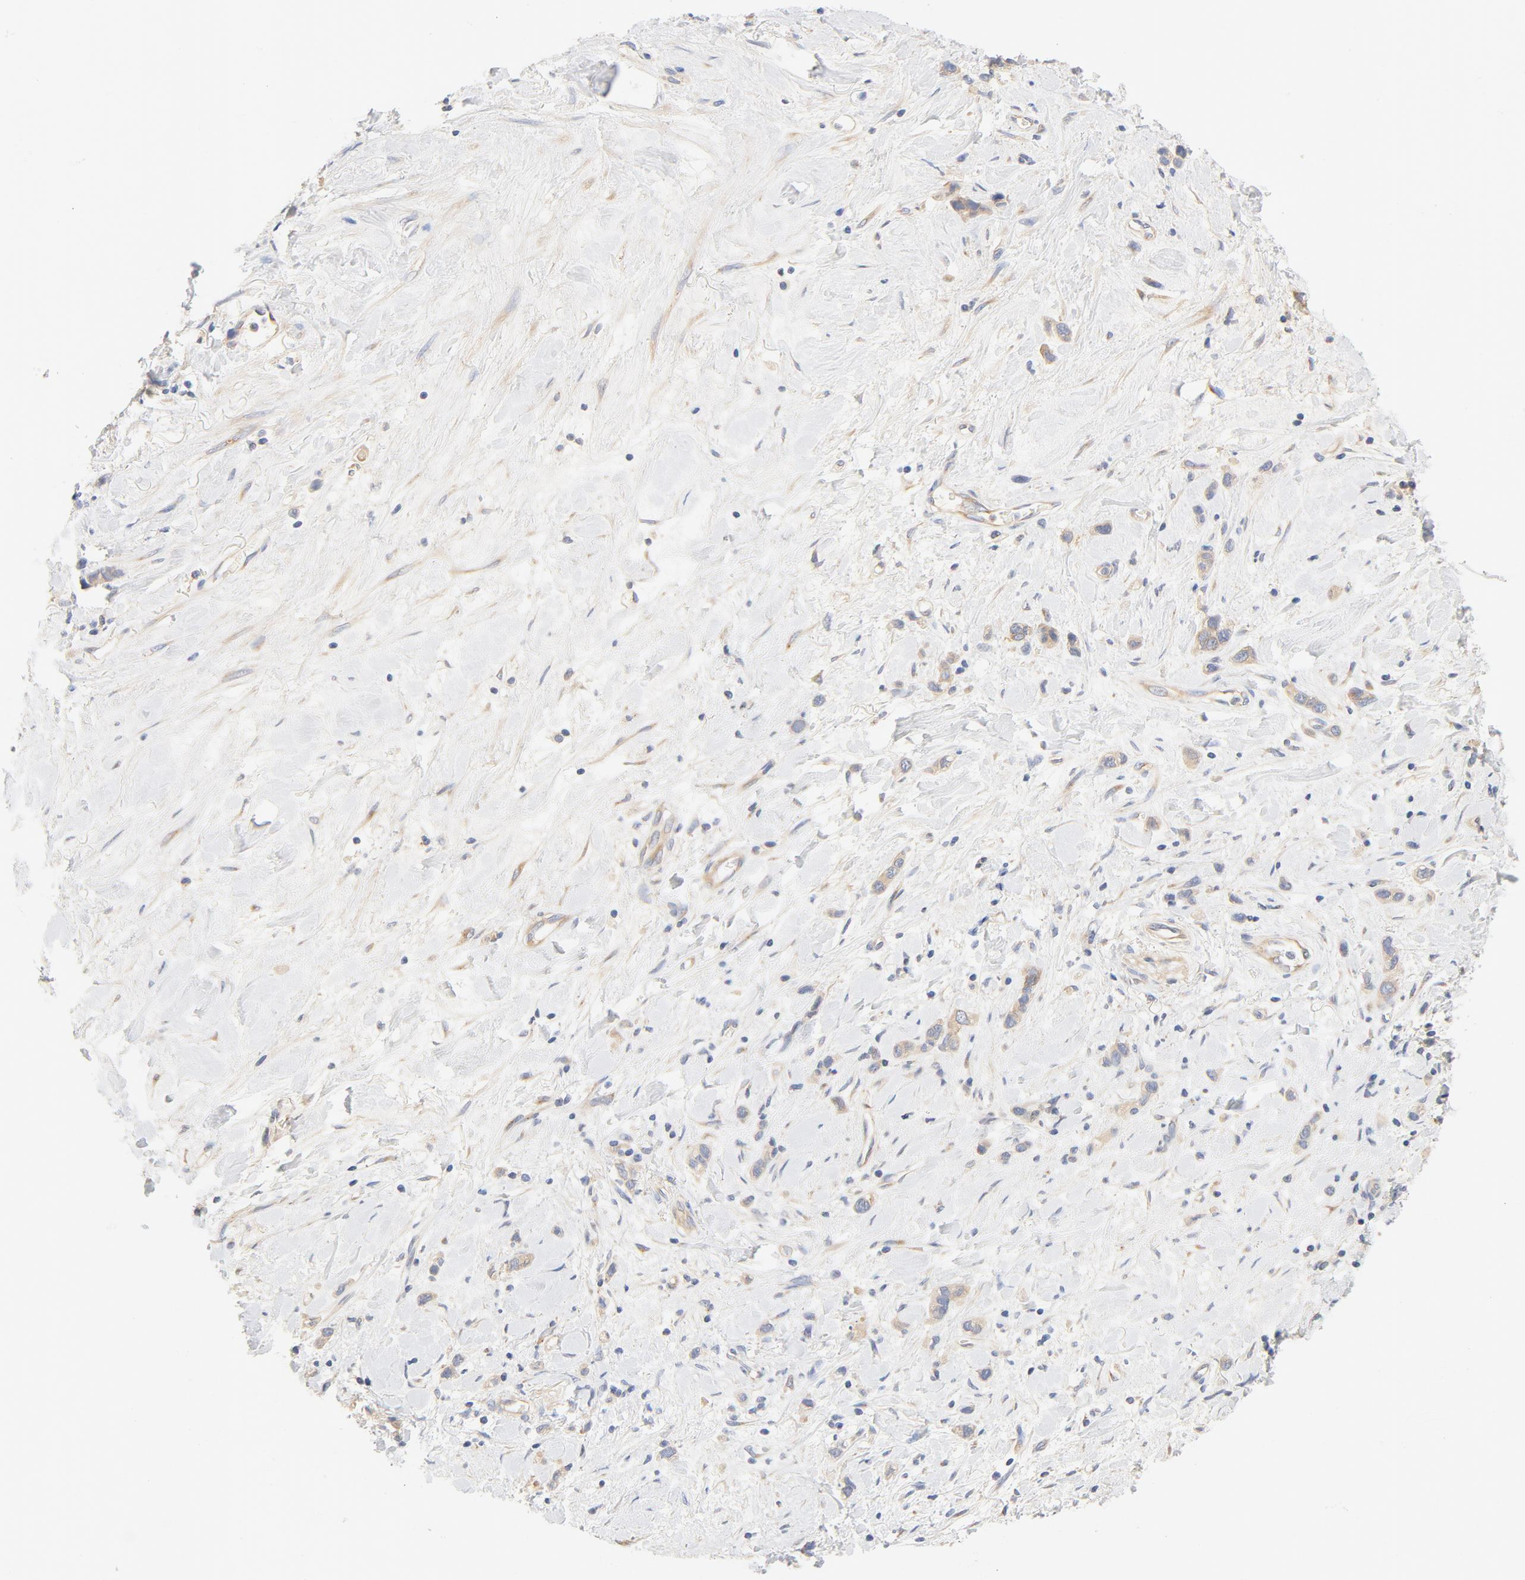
{"staining": {"intensity": "moderate", "quantity": ">75%", "location": "cytoplasmic/membranous"}, "tissue": "stomach cancer", "cell_type": "Tumor cells", "image_type": "cancer", "snomed": [{"axis": "morphology", "description": "Normal tissue, NOS"}, {"axis": "morphology", "description": "Adenocarcinoma, NOS"}, {"axis": "morphology", "description": "Adenocarcinoma, High grade"}, {"axis": "topography", "description": "Stomach, upper"}, {"axis": "topography", "description": "Stomach"}], "caption": "Immunohistochemical staining of stomach cancer (adenocarcinoma (high-grade)) shows moderate cytoplasmic/membranous protein positivity in about >75% of tumor cells.", "gene": "DYNC1H1", "patient": {"sex": "female", "age": 65}}